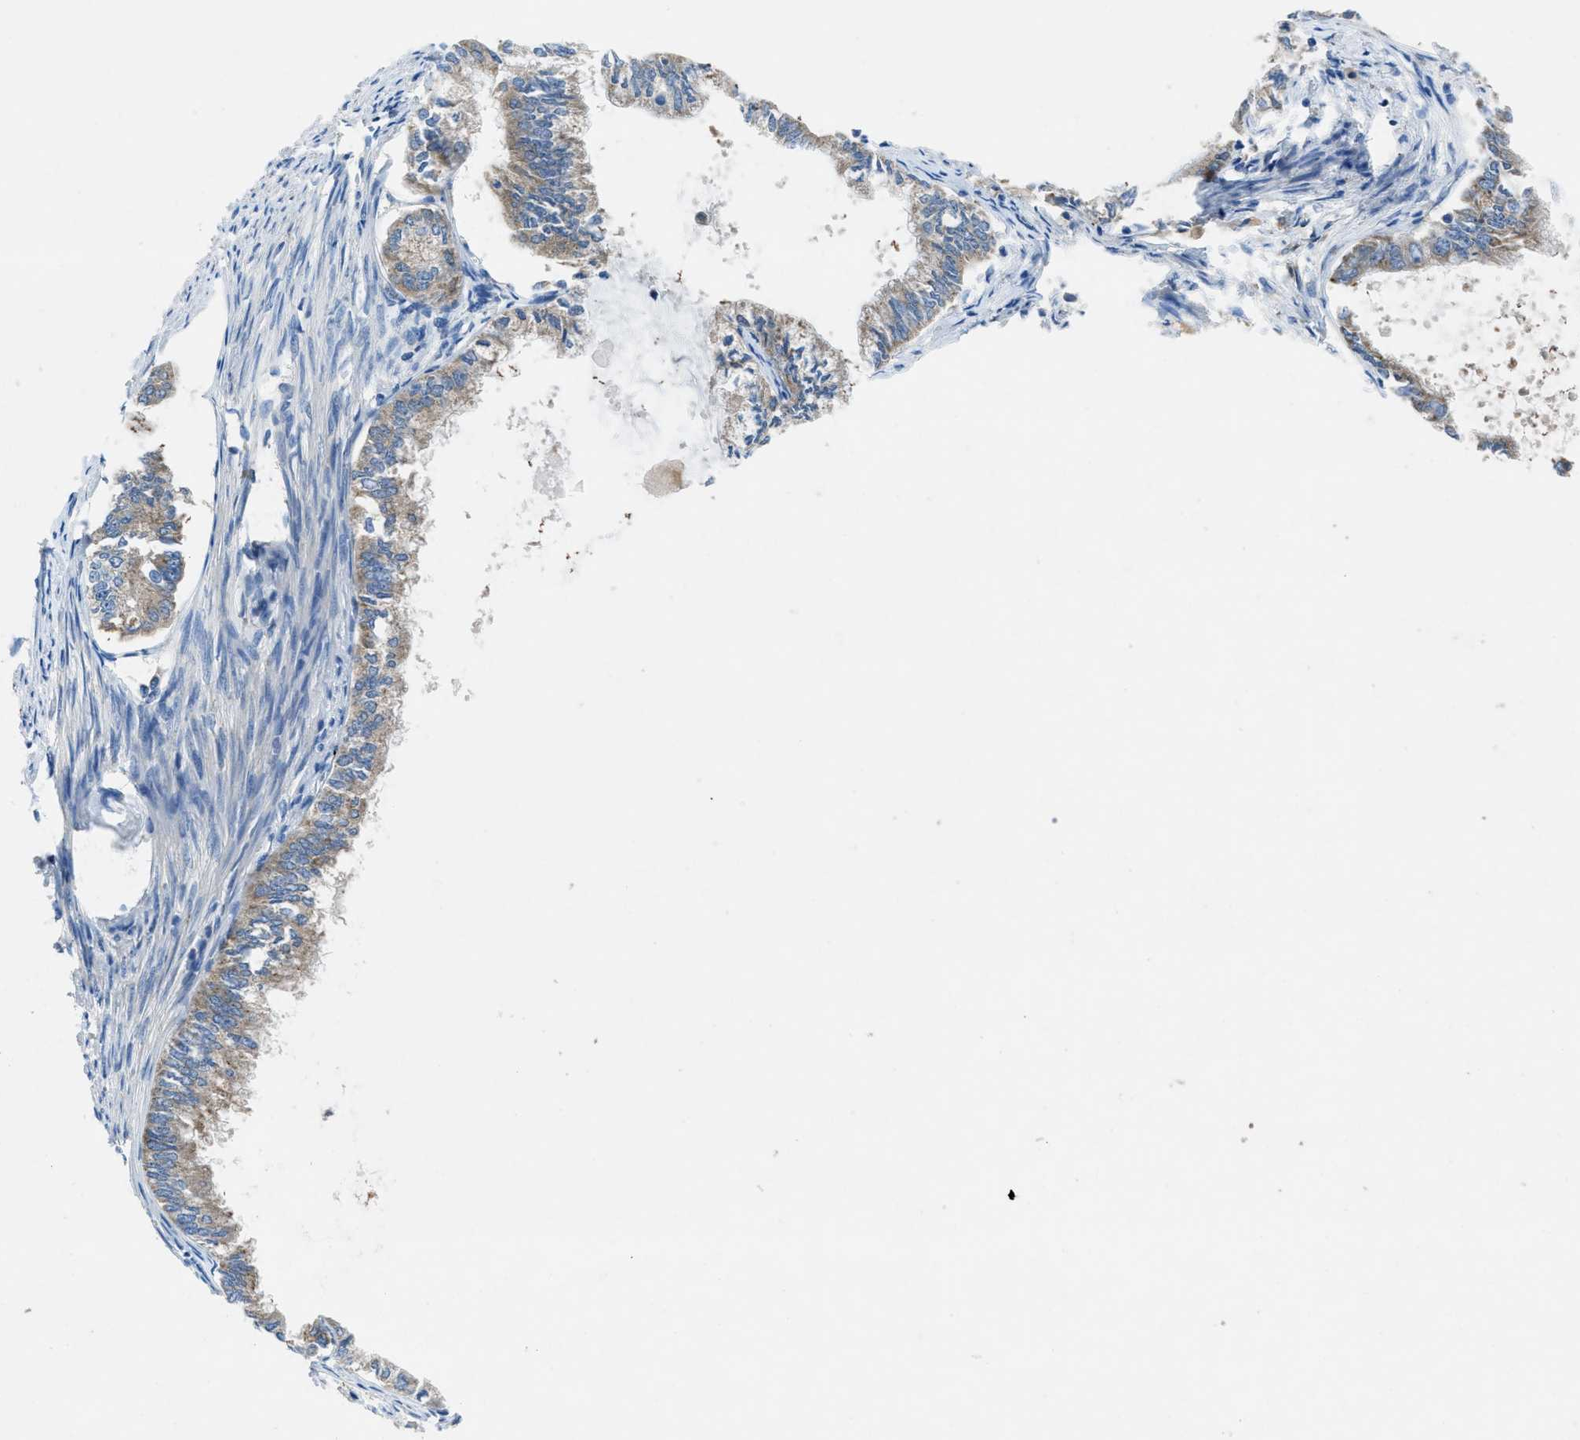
{"staining": {"intensity": "weak", "quantity": ">75%", "location": "cytoplasmic/membranous"}, "tissue": "endometrial cancer", "cell_type": "Tumor cells", "image_type": "cancer", "snomed": [{"axis": "morphology", "description": "Adenocarcinoma, NOS"}, {"axis": "topography", "description": "Endometrium"}], "caption": "Brown immunohistochemical staining in adenocarcinoma (endometrial) shows weak cytoplasmic/membranous expression in approximately >75% of tumor cells. (DAB IHC, brown staining for protein, blue staining for nuclei).", "gene": "MAP3K20", "patient": {"sex": "female", "age": 86}}